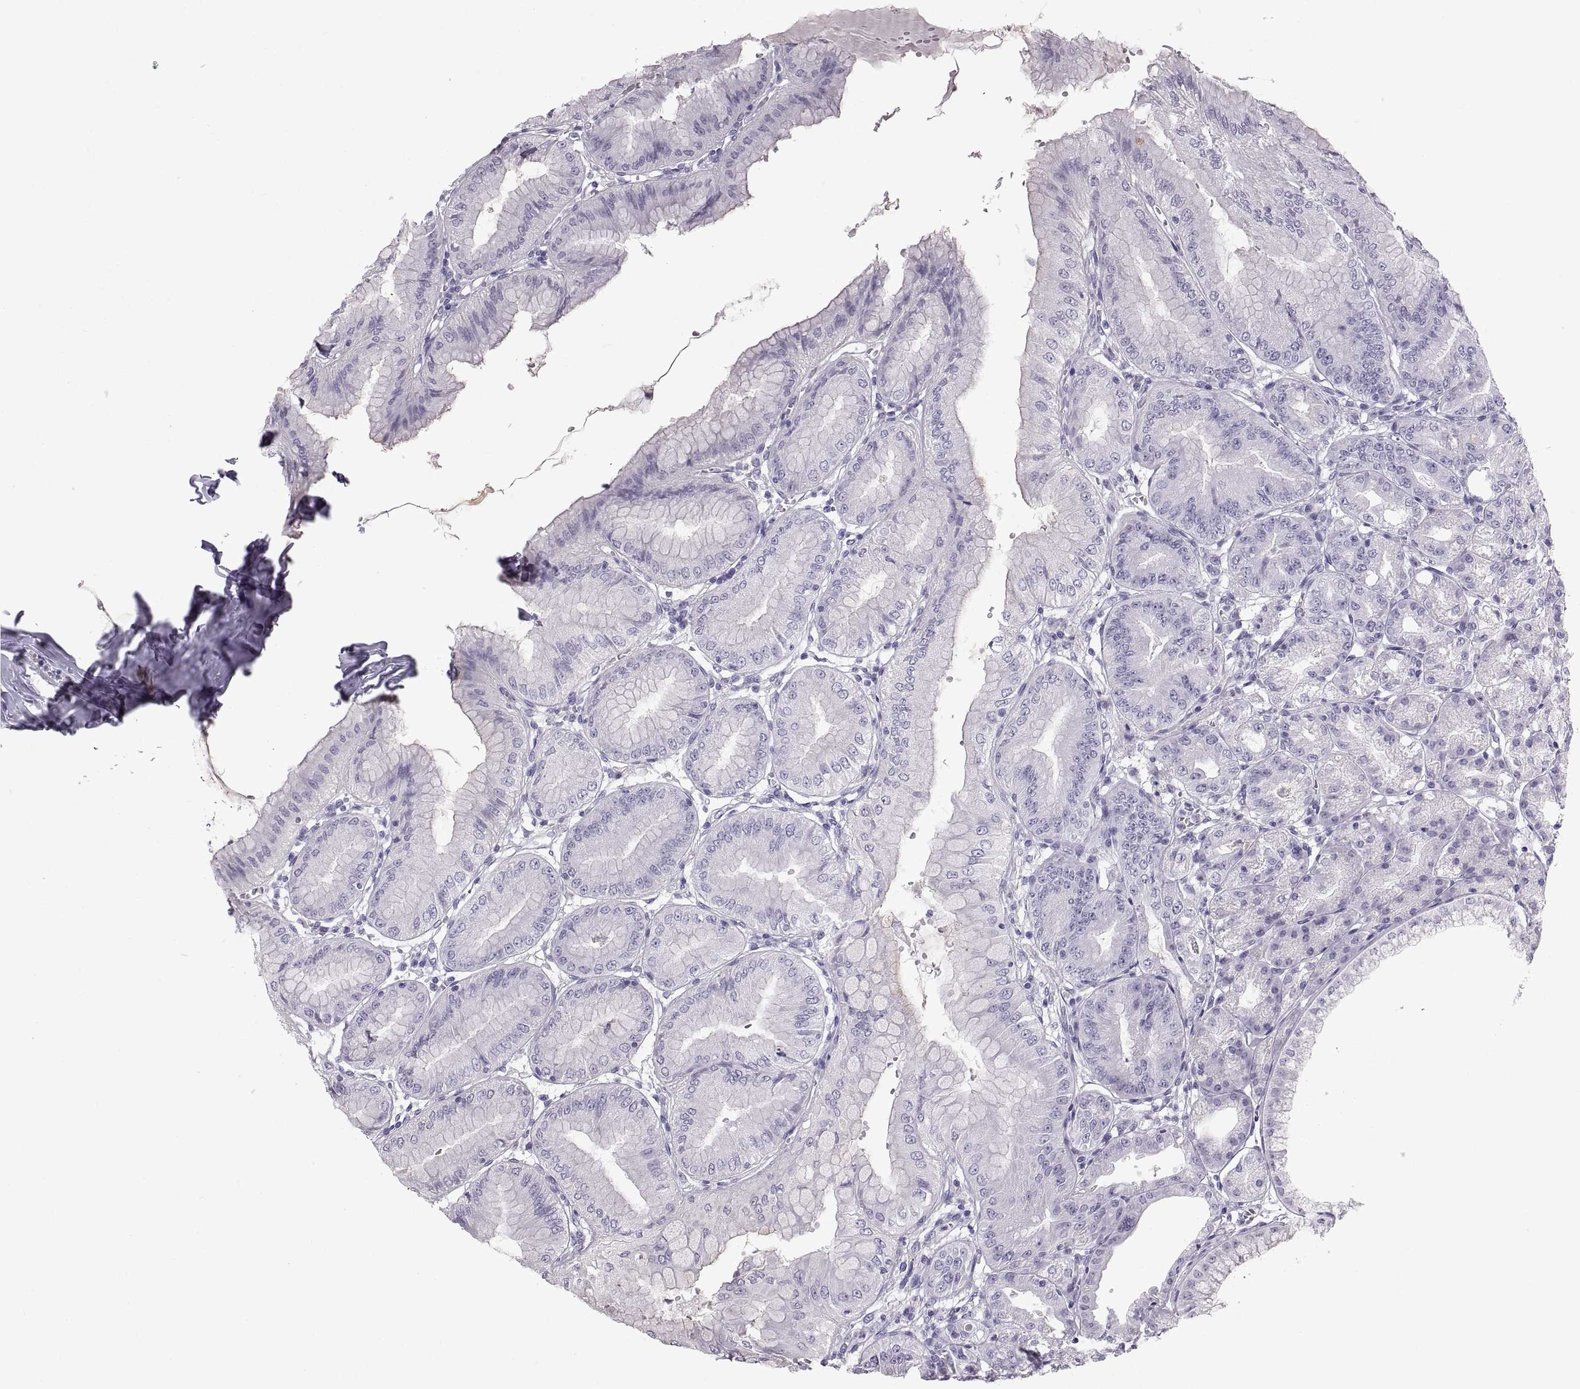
{"staining": {"intensity": "negative", "quantity": "none", "location": "none"}, "tissue": "stomach", "cell_type": "Glandular cells", "image_type": "normal", "snomed": [{"axis": "morphology", "description": "Normal tissue, NOS"}, {"axis": "topography", "description": "Stomach"}], "caption": "The IHC histopathology image has no significant positivity in glandular cells of stomach.", "gene": "WFDC8", "patient": {"sex": "male", "age": 71}}